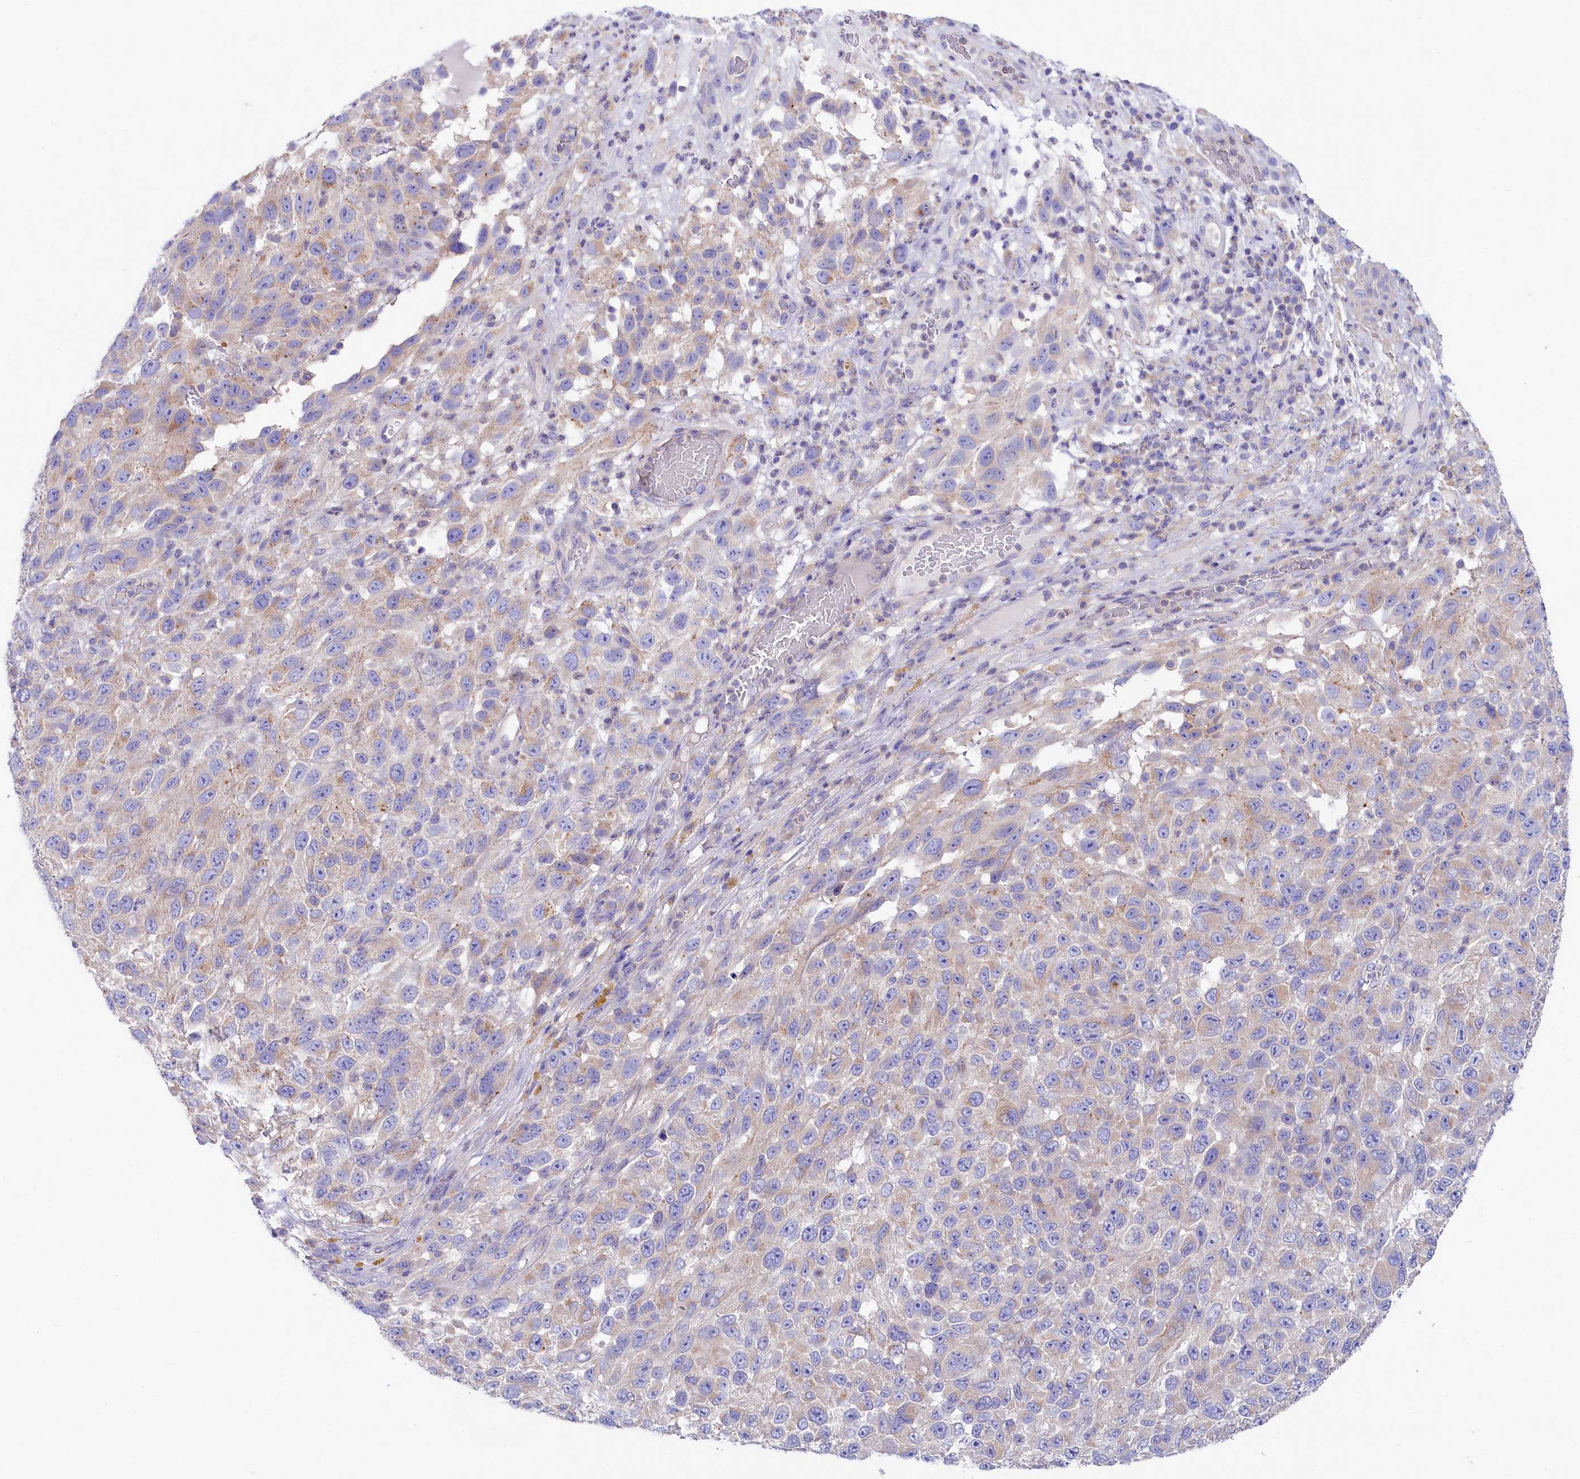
{"staining": {"intensity": "moderate", "quantity": "<25%", "location": "cytoplasmic/membranous"}, "tissue": "melanoma", "cell_type": "Tumor cells", "image_type": "cancer", "snomed": [{"axis": "morphology", "description": "Malignant melanoma, NOS"}, {"axis": "topography", "description": "Skin"}], "caption": "Moderate cytoplasmic/membranous protein positivity is appreciated in approximately <25% of tumor cells in melanoma.", "gene": "VPS26B", "patient": {"sex": "female", "age": 96}}